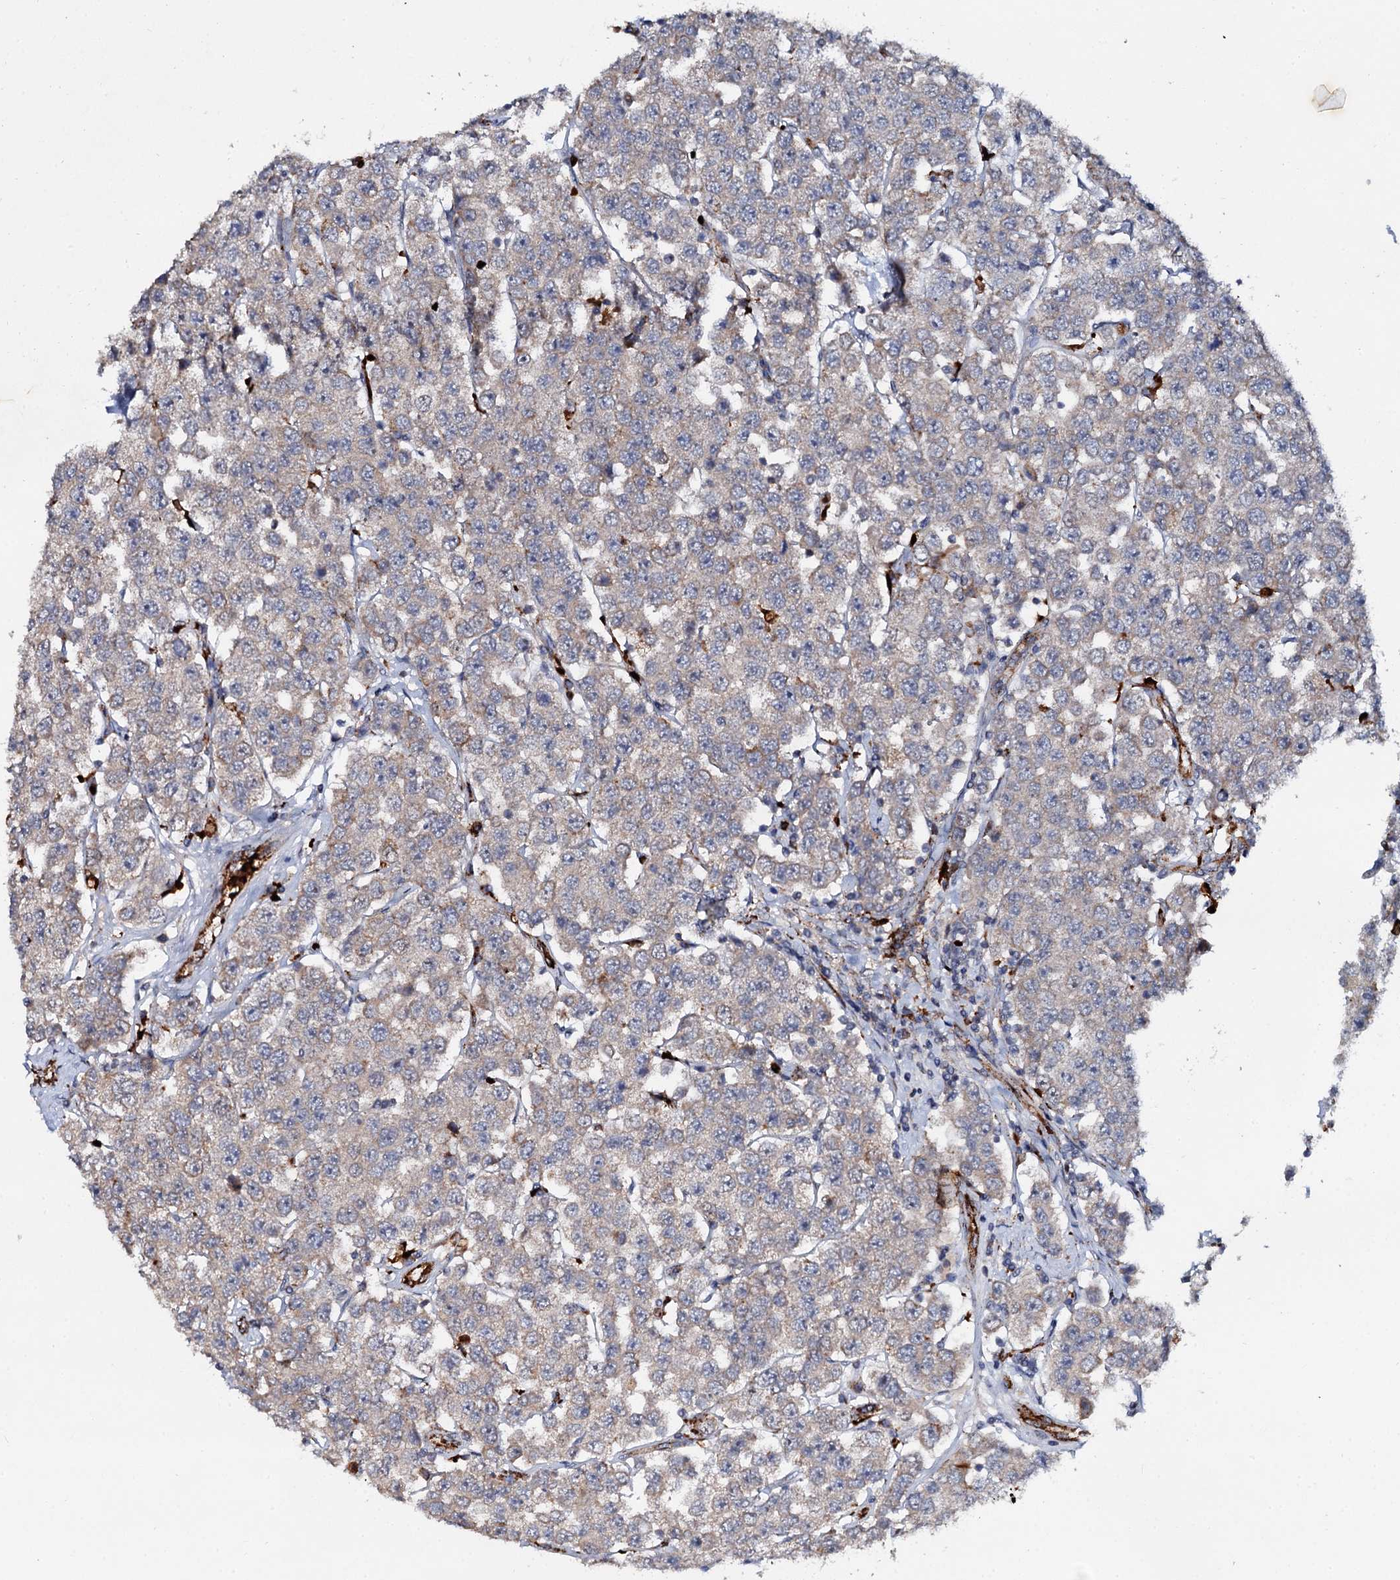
{"staining": {"intensity": "negative", "quantity": "none", "location": "none"}, "tissue": "testis cancer", "cell_type": "Tumor cells", "image_type": "cancer", "snomed": [{"axis": "morphology", "description": "Seminoma, NOS"}, {"axis": "topography", "description": "Testis"}], "caption": "High magnification brightfield microscopy of testis cancer (seminoma) stained with DAB (3,3'-diaminobenzidine) (brown) and counterstained with hematoxylin (blue): tumor cells show no significant positivity.", "gene": "GBA1", "patient": {"sex": "male", "age": 28}}